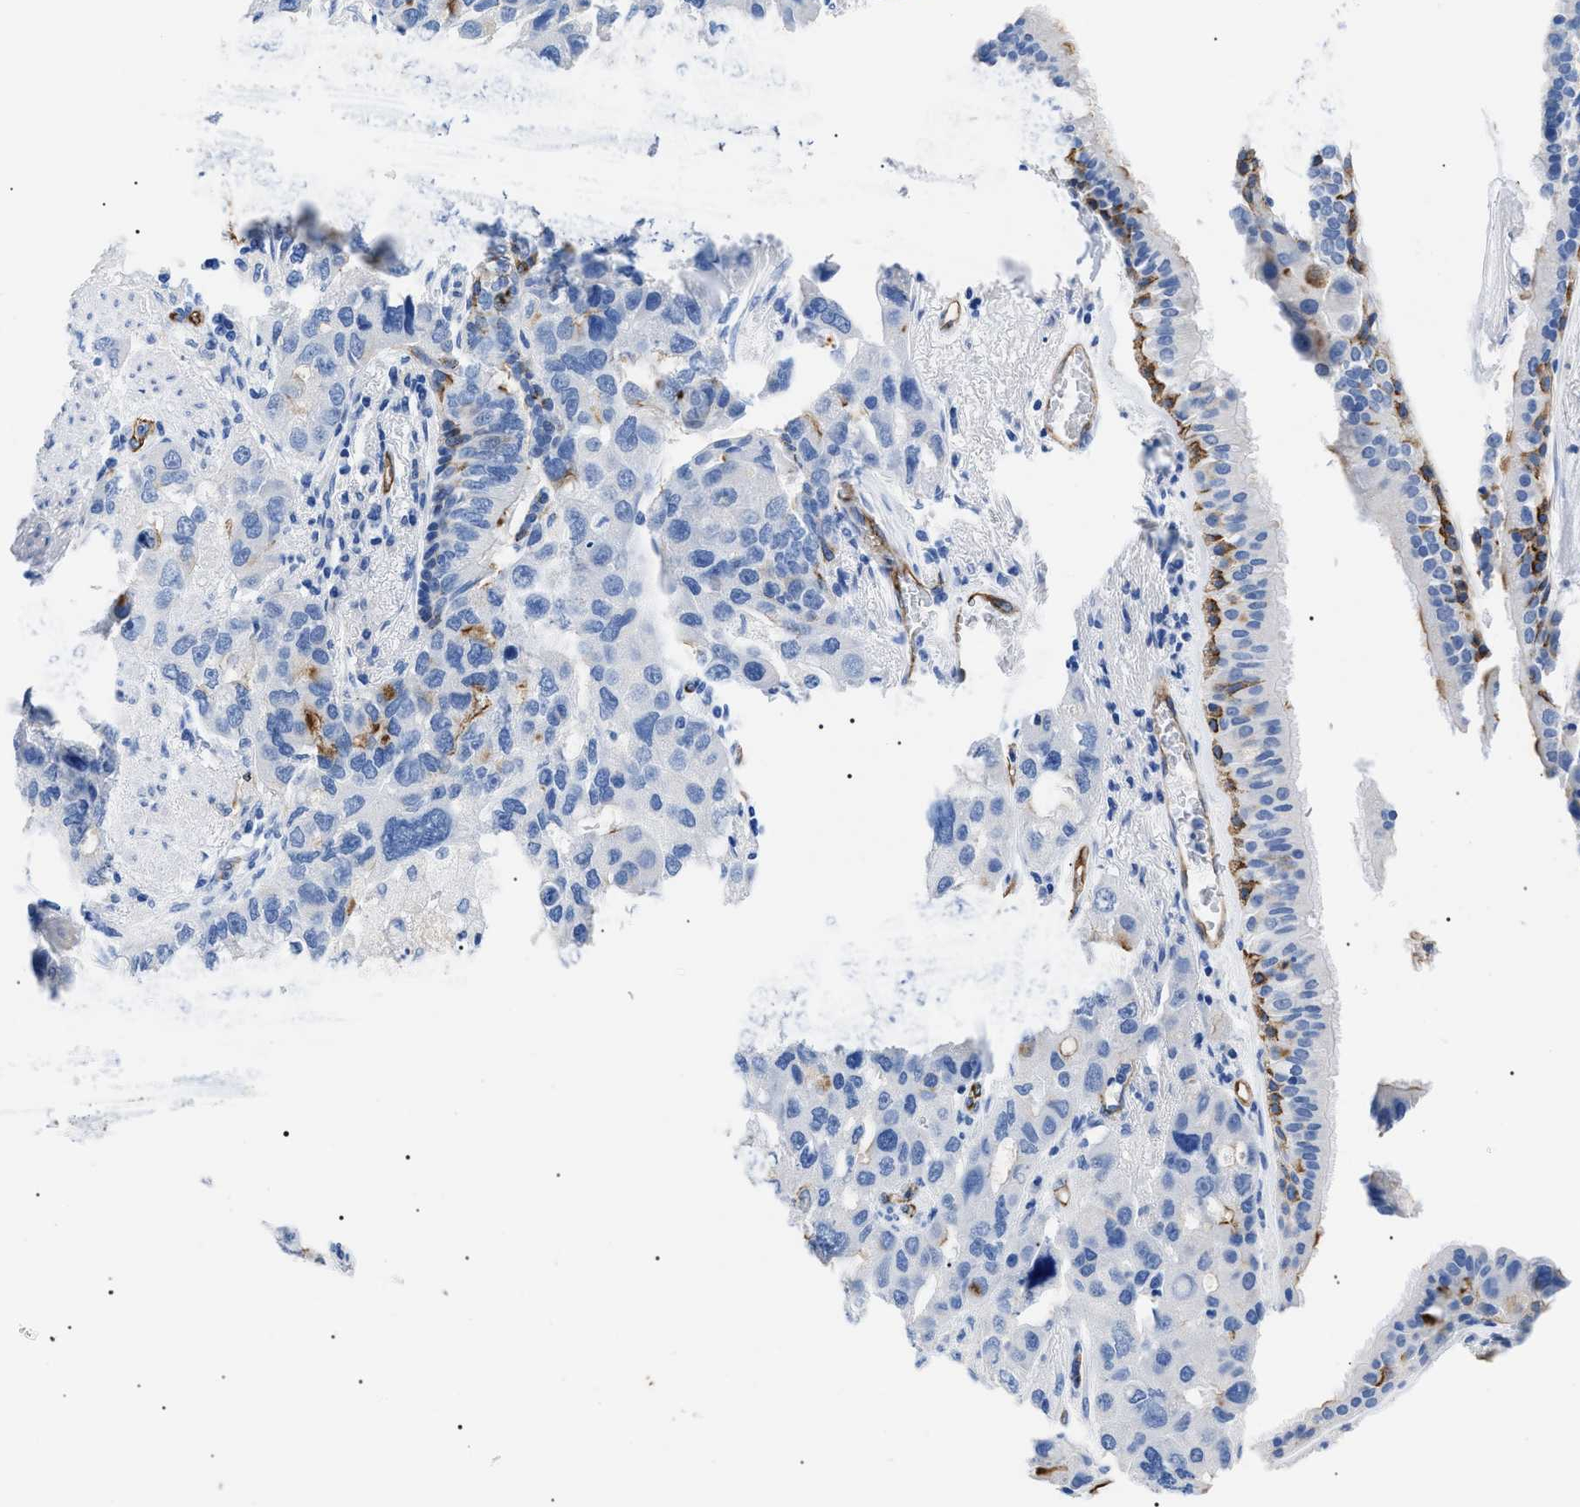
{"staining": {"intensity": "moderate", "quantity": "<25%", "location": "cytoplasmic/membranous"}, "tissue": "bronchus", "cell_type": "Respiratory epithelial cells", "image_type": "normal", "snomed": [{"axis": "morphology", "description": "Normal tissue, NOS"}, {"axis": "morphology", "description": "Adenocarcinoma, NOS"}, {"axis": "morphology", "description": "Adenocarcinoma, metastatic, NOS"}, {"axis": "topography", "description": "Lymph node"}, {"axis": "topography", "description": "Bronchus"}, {"axis": "topography", "description": "Lung"}], "caption": "Immunohistochemistry (IHC) of benign human bronchus demonstrates low levels of moderate cytoplasmic/membranous expression in about <25% of respiratory epithelial cells. (DAB IHC, brown staining for protein, blue staining for nuclei).", "gene": "PODXL", "patient": {"sex": "female", "age": 54}}